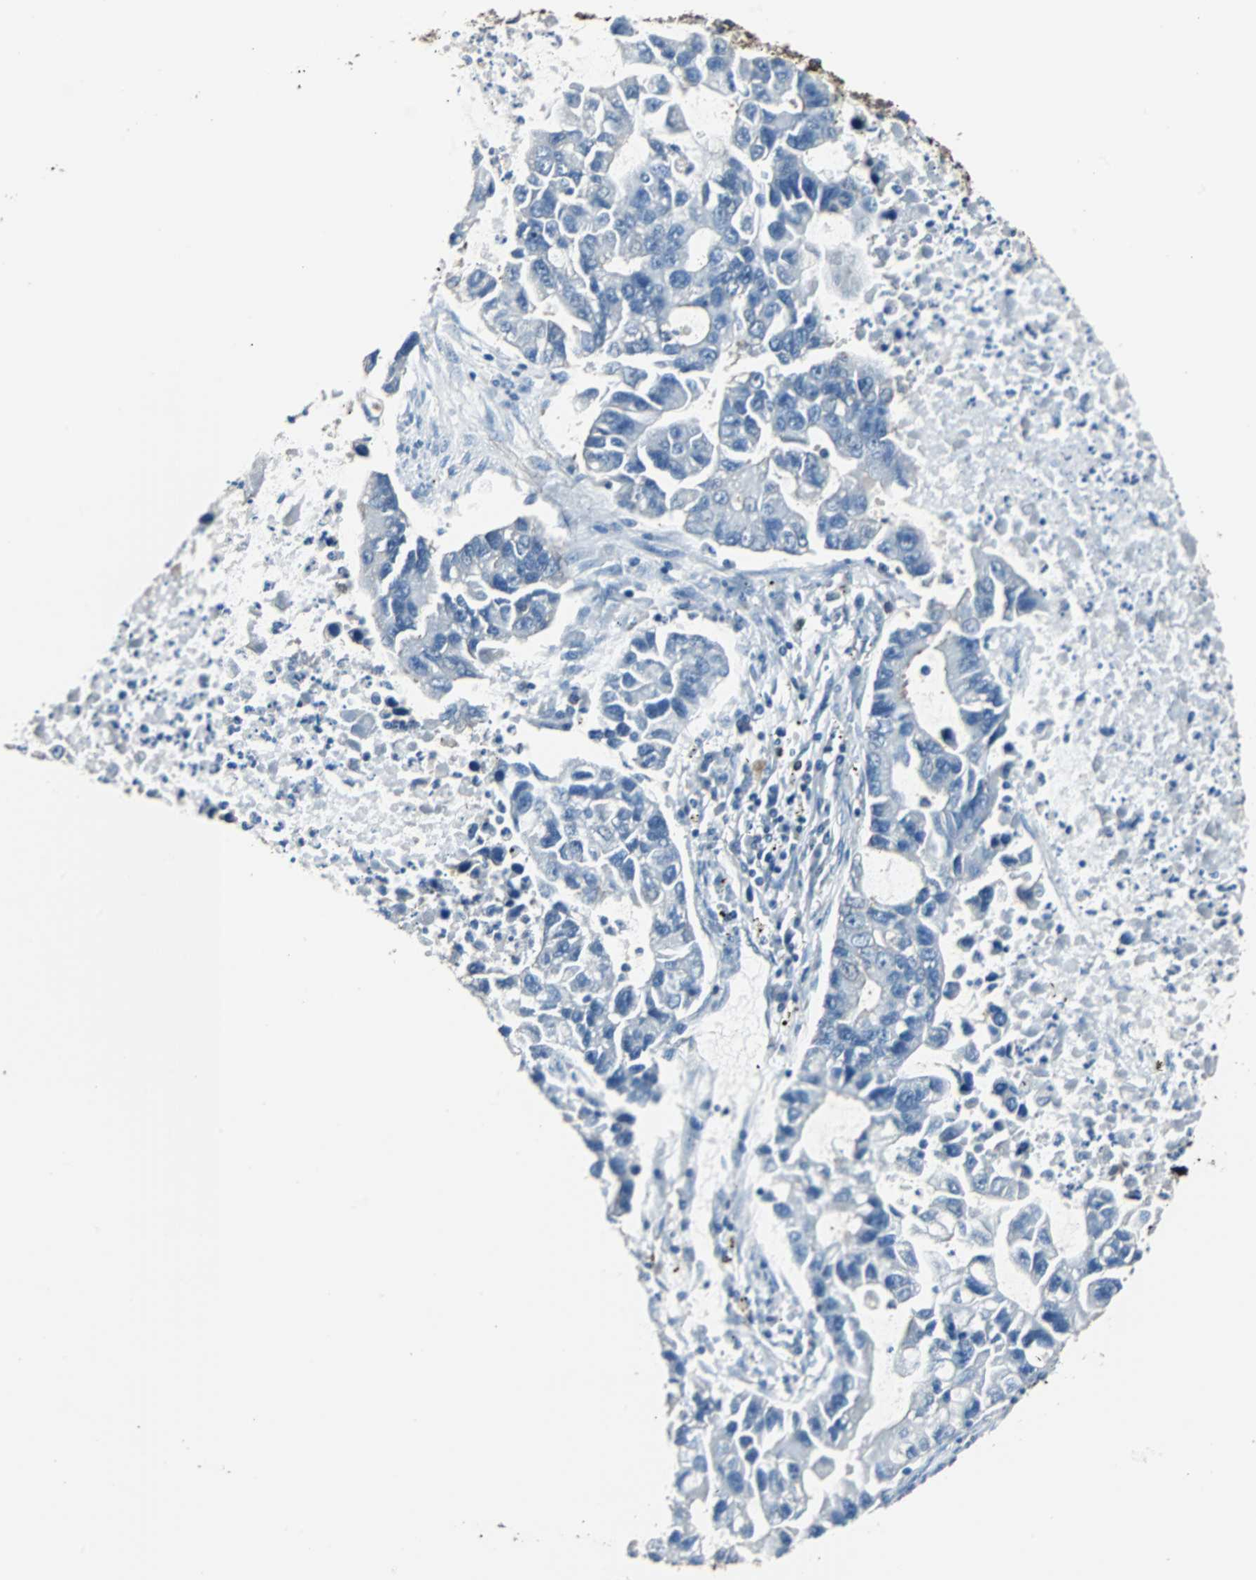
{"staining": {"intensity": "negative", "quantity": "none", "location": "none"}, "tissue": "lung cancer", "cell_type": "Tumor cells", "image_type": "cancer", "snomed": [{"axis": "morphology", "description": "Adenocarcinoma, NOS"}, {"axis": "topography", "description": "Lung"}], "caption": "Immunohistochemistry (IHC) histopathology image of neoplastic tissue: lung cancer stained with DAB displays no significant protein expression in tumor cells.", "gene": "PBXIP1", "patient": {"sex": "female", "age": 51}}